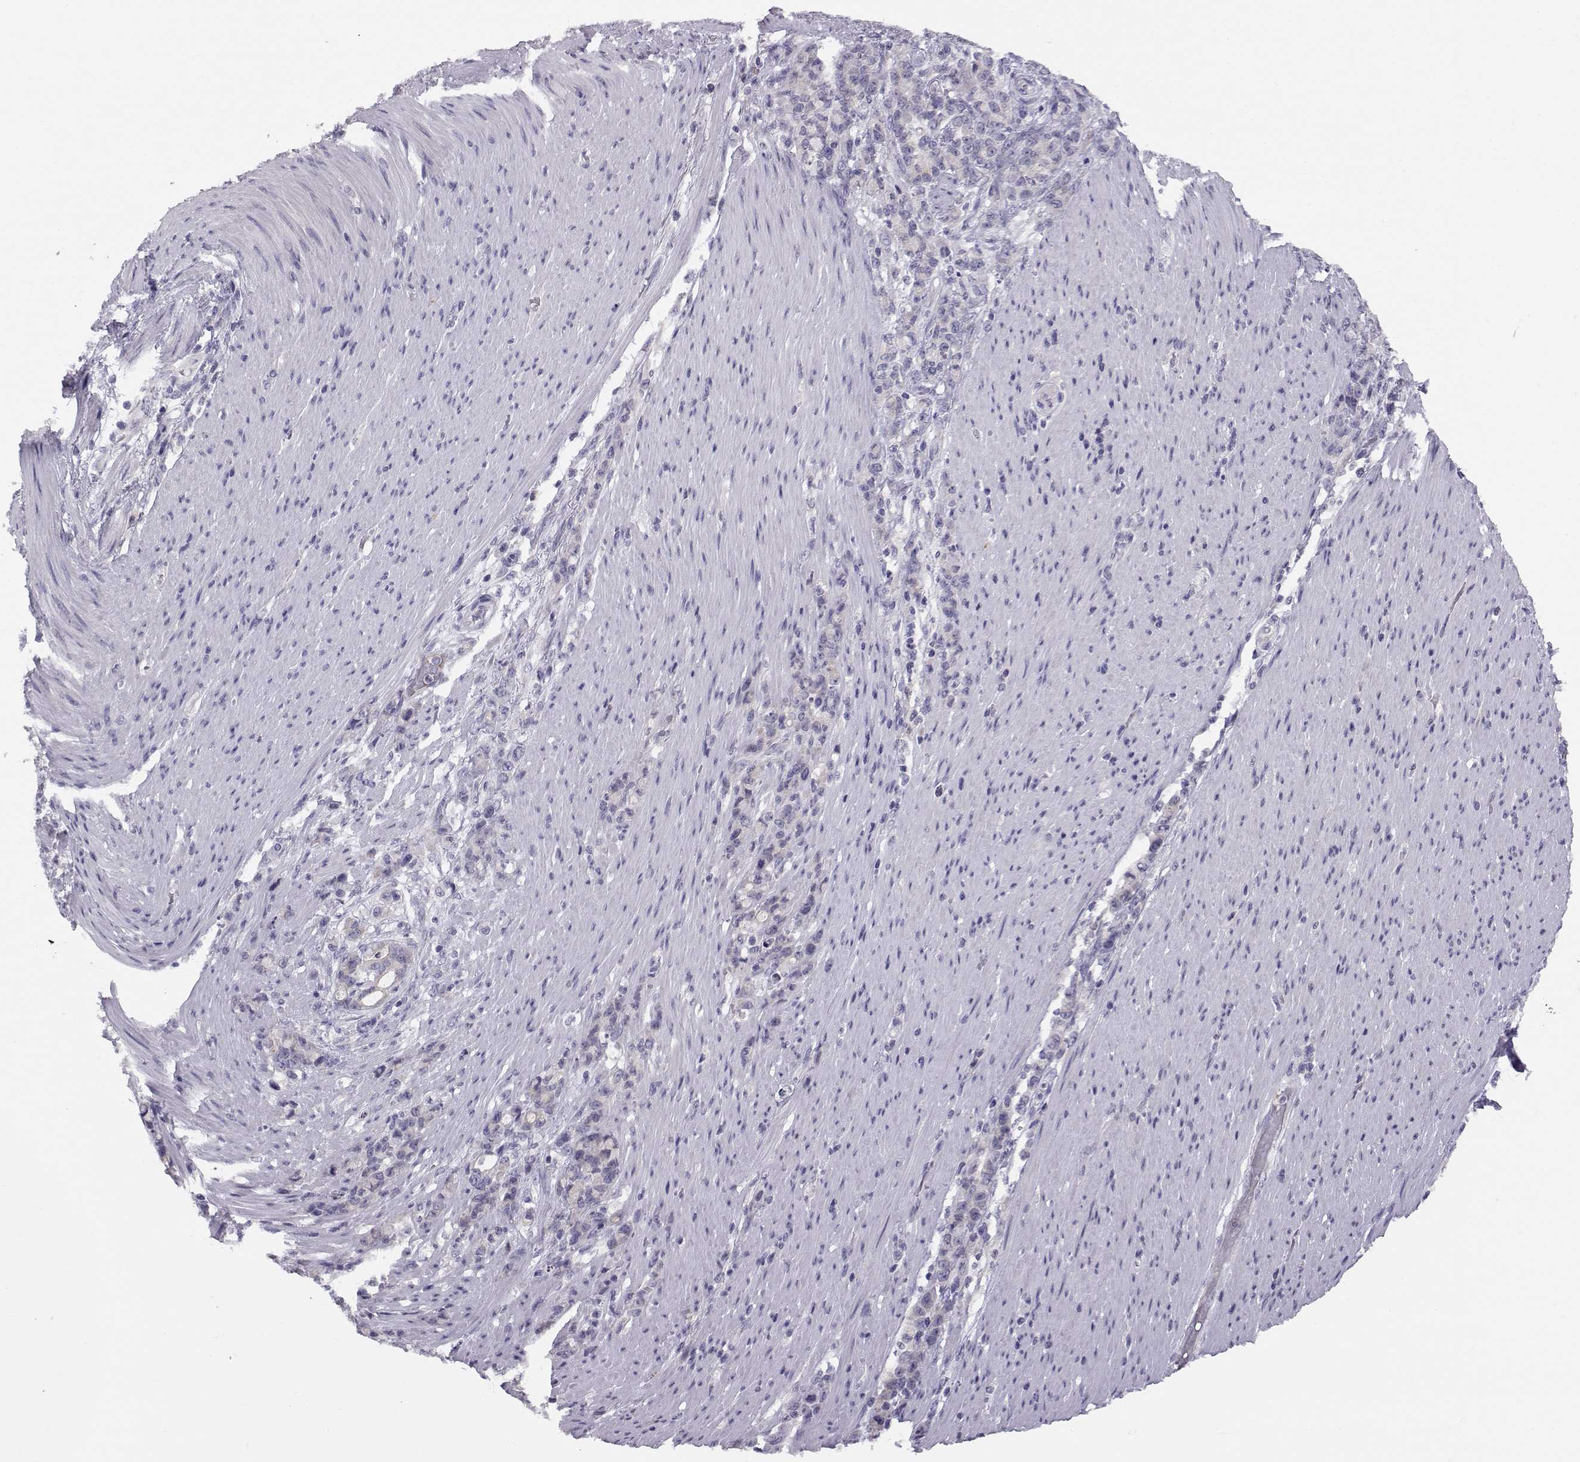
{"staining": {"intensity": "weak", "quantity": ">75%", "location": "cytoplasmic/membranous"}, "tissue": "stomach cancer", "cell_type": "Tumor cells", "image_type": "cancer", "snomed": [{"axis": "morphology", "description": "Adenocarcinoma, NOS"}, {"axis": "topography", "description": "Stomach"}], "caption": "Immunohistochemical staining of human stomach cancer shows low levels of weak cytoplasmic/membranous protein staining in about >75% of tumor cells.", "gene": "ACSL6", "patient": {"sex": "female", "age": 79}}